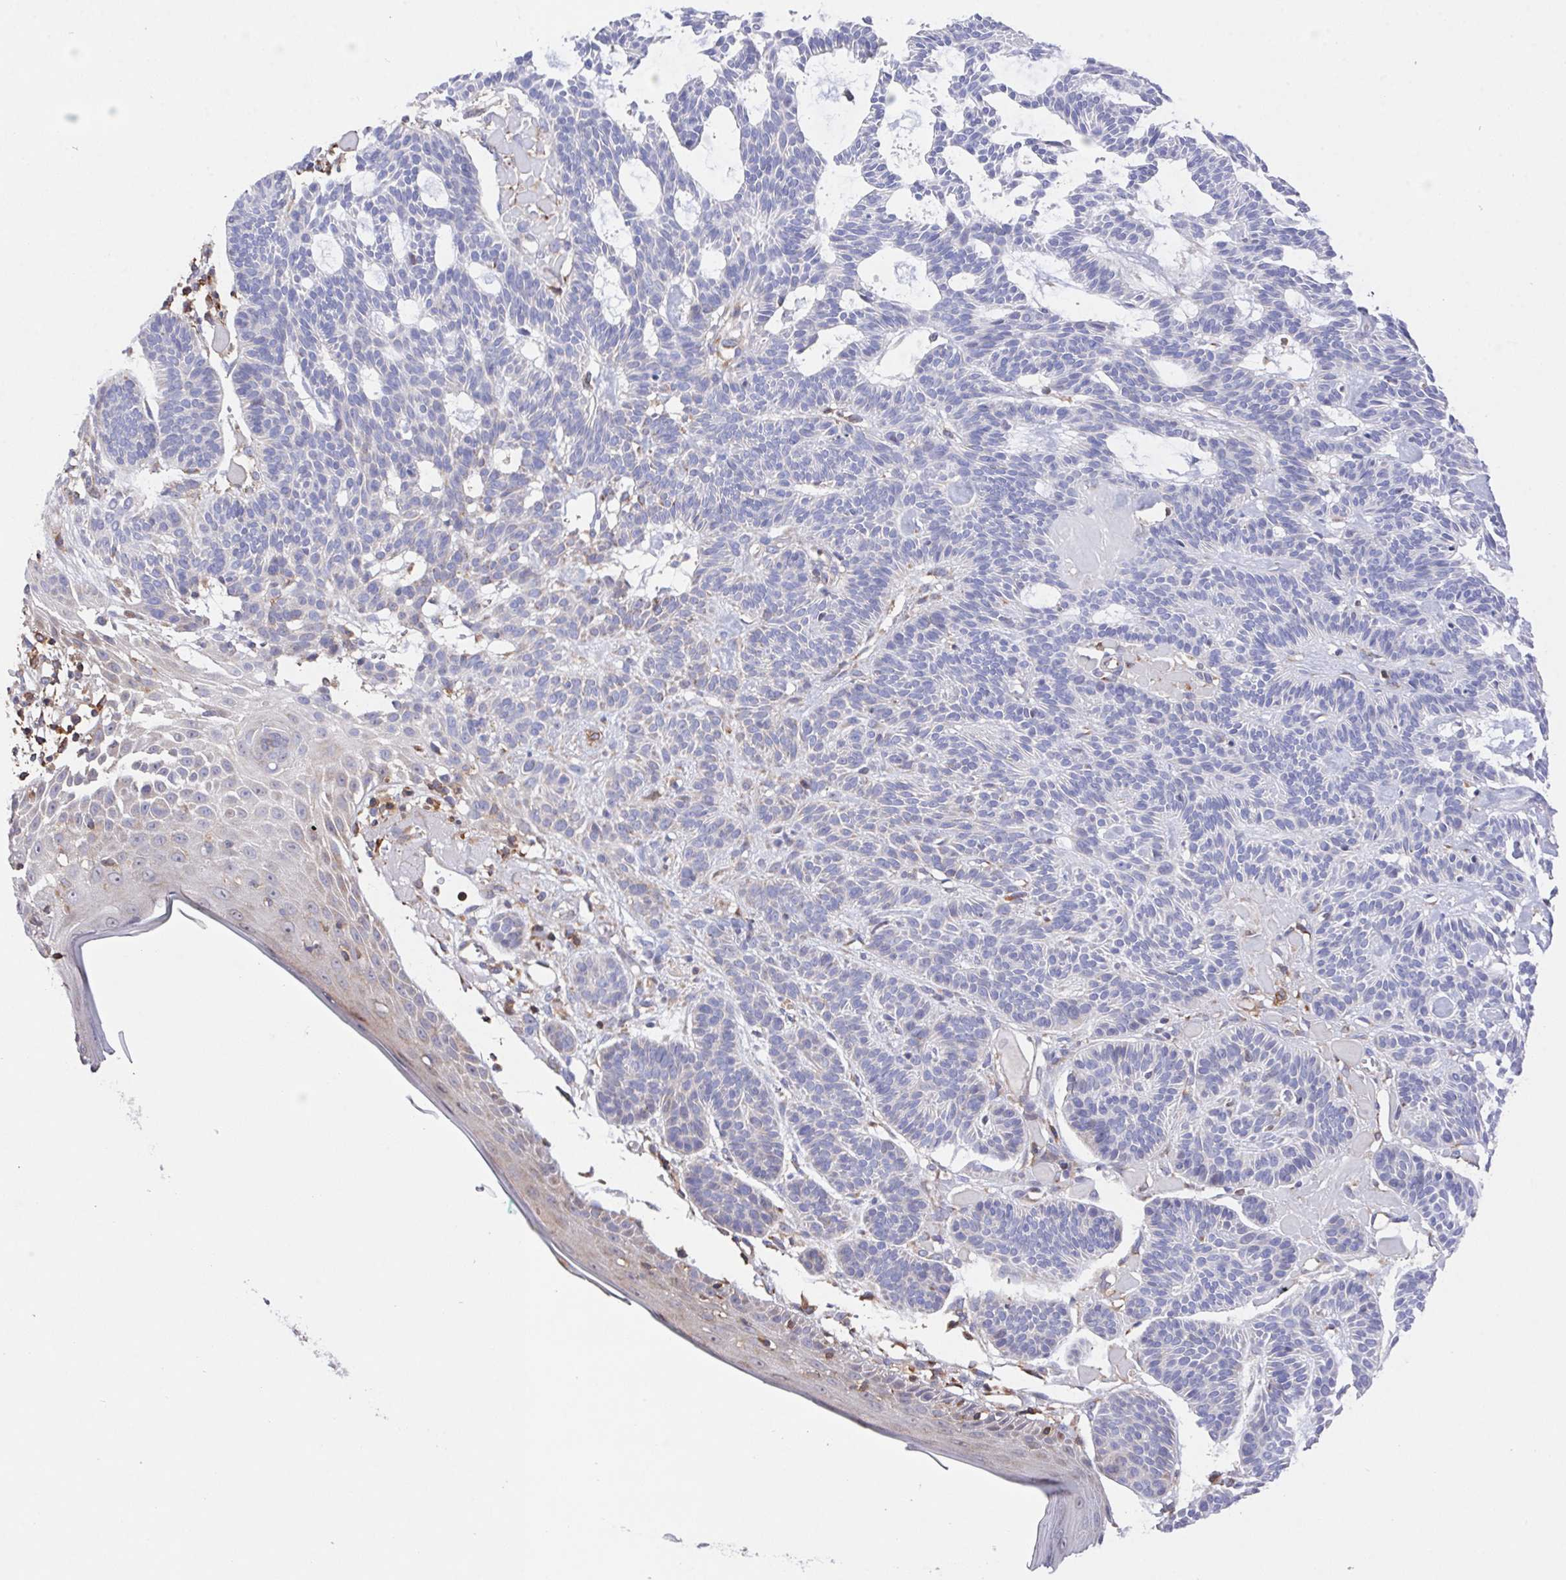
{"staining": {"intensity": "negative", "quantity": "none", "location": "none"}, "tissue": "skin cancer", "cell_type": "Tumor cells", "image_type": "cancer", "snomed": [{"axis": "morphology", "description": "Basal cell carcinoma"}, {"axis": "topography", "description": "Skin"}], "caption": "This is an IHC image of human skin cancer. There is no positivity in tumor cells.", "gene": "FAM241A", "patient": {"sex": "male", "age": 85}}